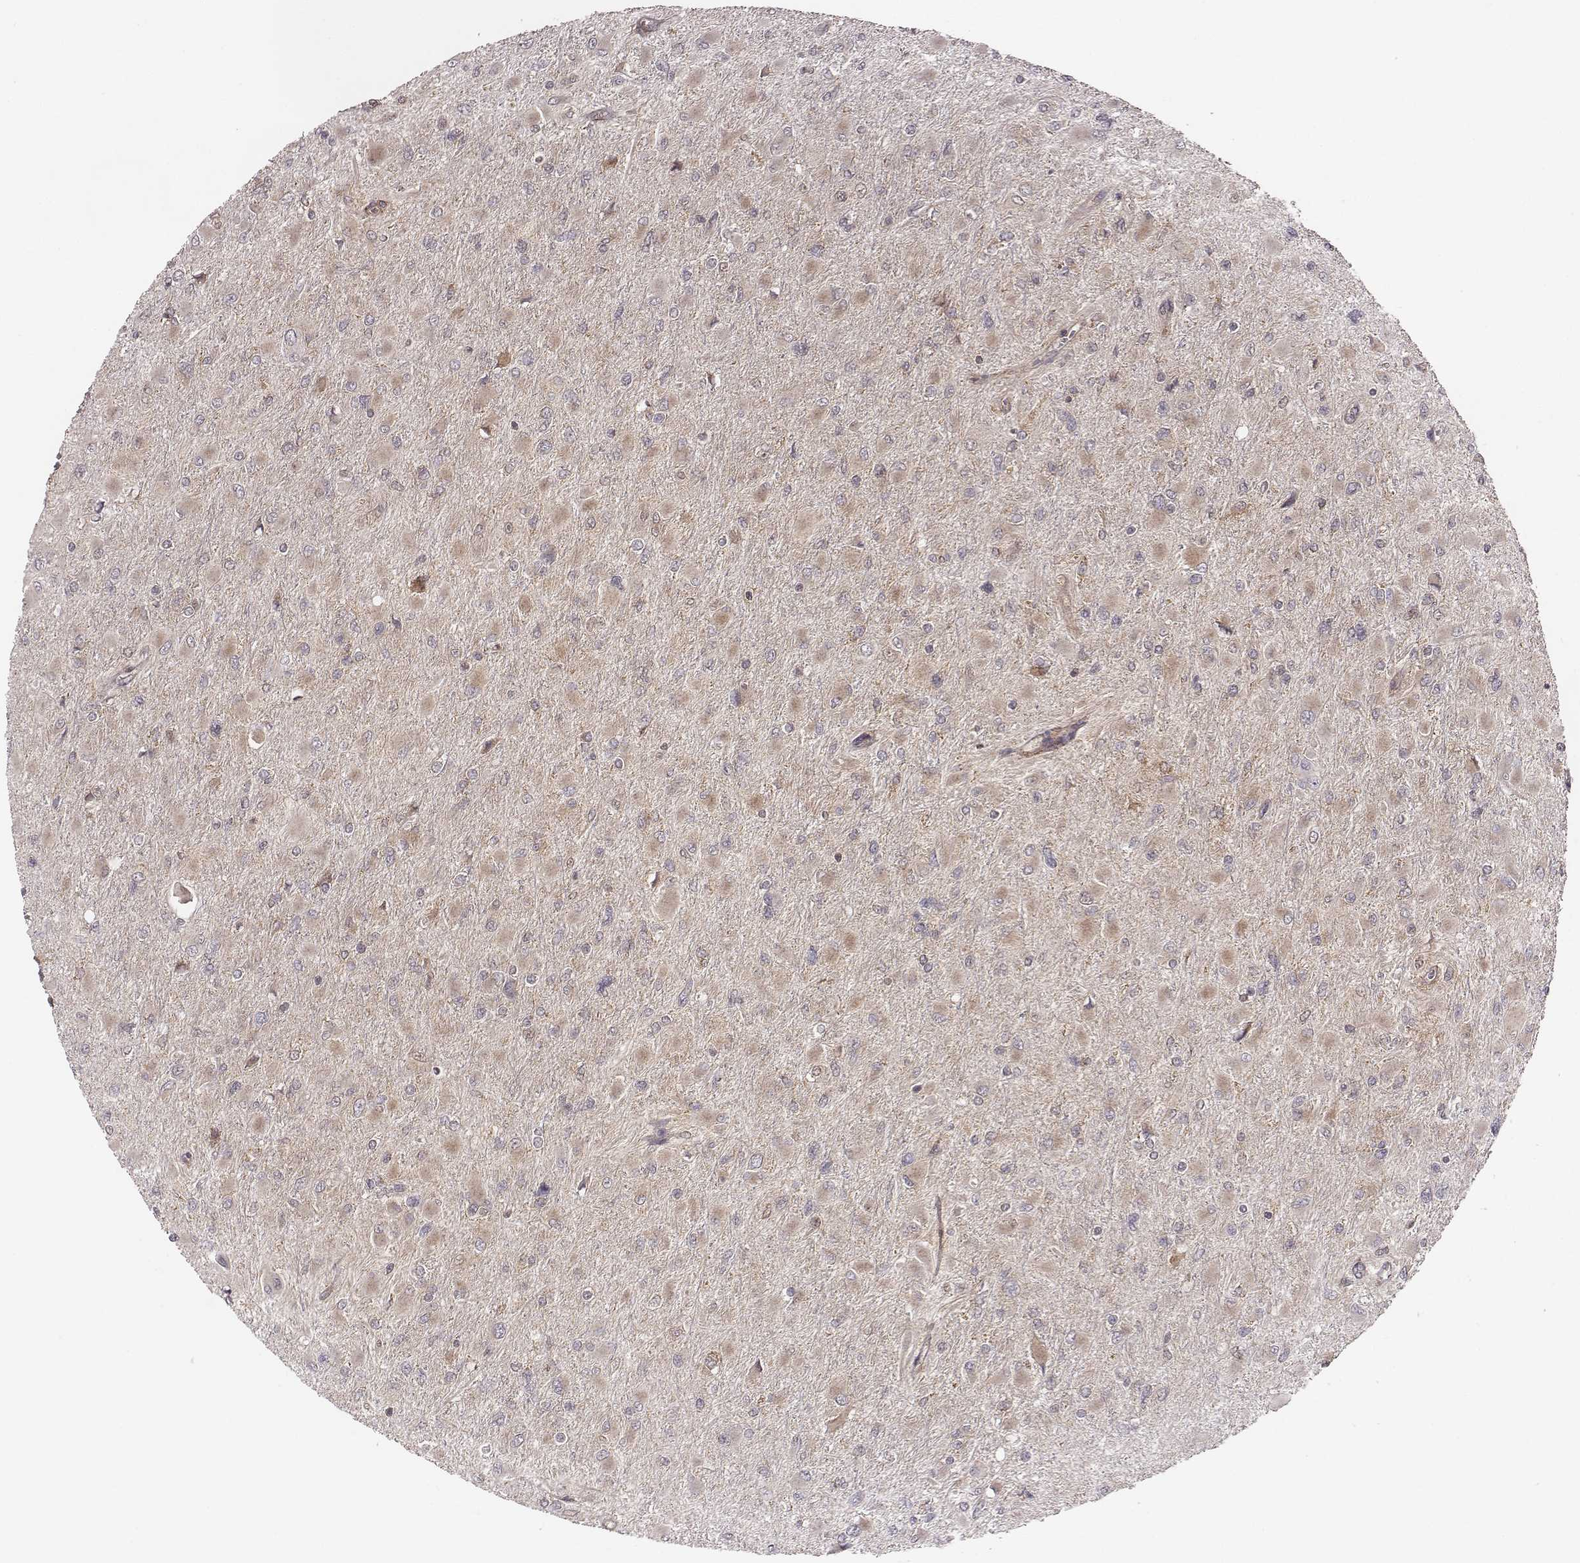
{"staining": {"intensity": "weak", "quantity": ">75%", "location": "cytoplasmic/membranous"}, "tissue": "glioma", "cell_type": "Tumor cells", "image_type": "cancer", "snomed": [{"axis": "morphology", "description": "Glioma, malignant, High grade"}, {"axis": "topography", "description": "Cerebral cortex"}], "caption": "About >75% of tumor cells in human high-grade glioma (malignant) show weak cytoplasmic/membranous protein expression as visualized by brown immunohistochemical staining.", "gene": "VPS26A", "patient": {"sex": "female", "age": 36}}